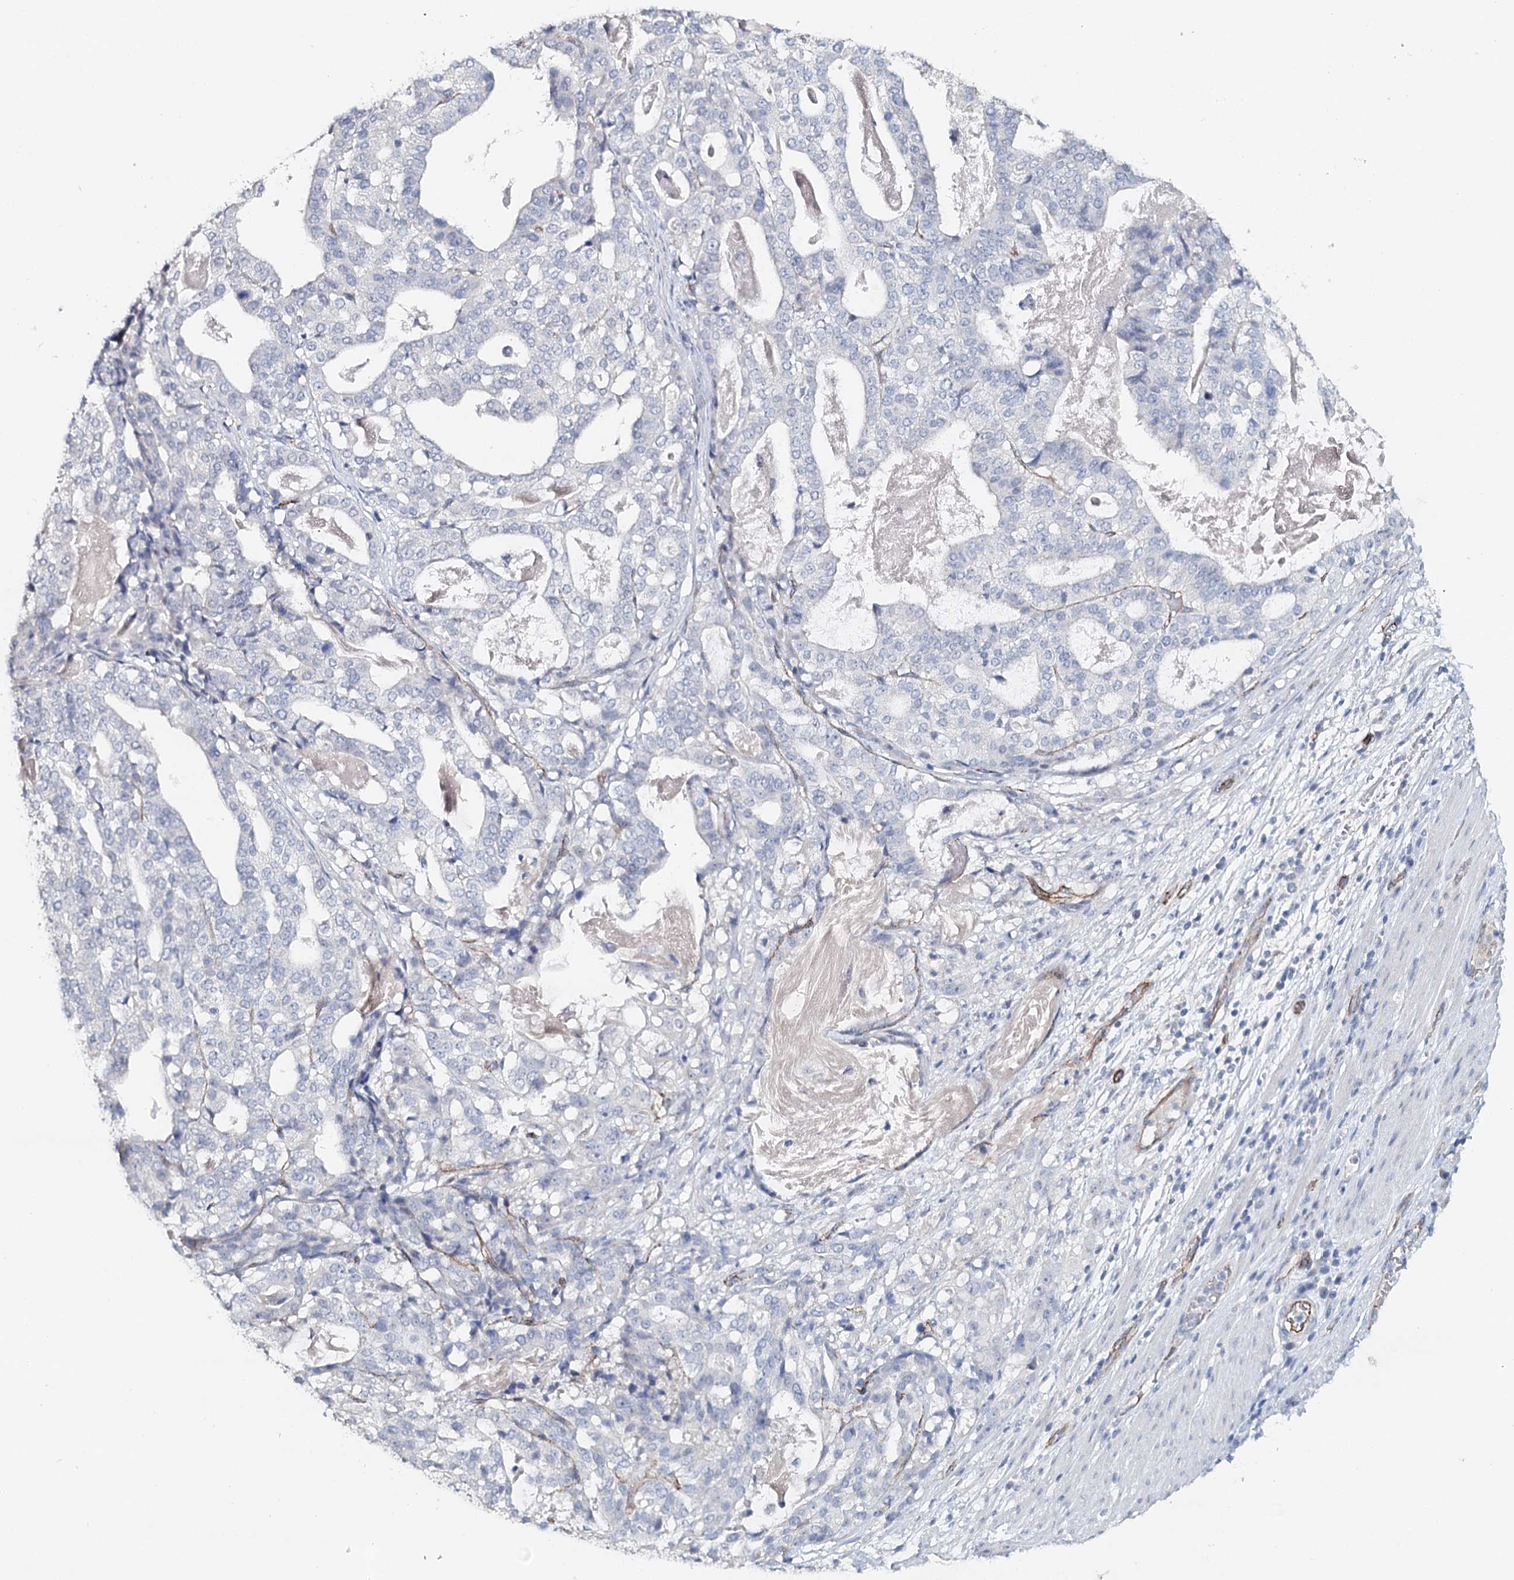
{"staining": {"intensity": "negative", "quantity": "none", "location": "none"}, "tissue": "stomach cancer", "cell_type": "Tumor cells", "image_type": "cancer", "snomed": [{"axis": "morphology", "description": "Adenocarcinoma, NOS"}, {"axis": "topography", "description": "Stomach"}], "caption": "The IHC micrograph has no significant expression in tumor cells of adenocarcinoma (stomach) tissue.", "gene": "SYNPO", "patient": {"sex": "male", "age": 48}}